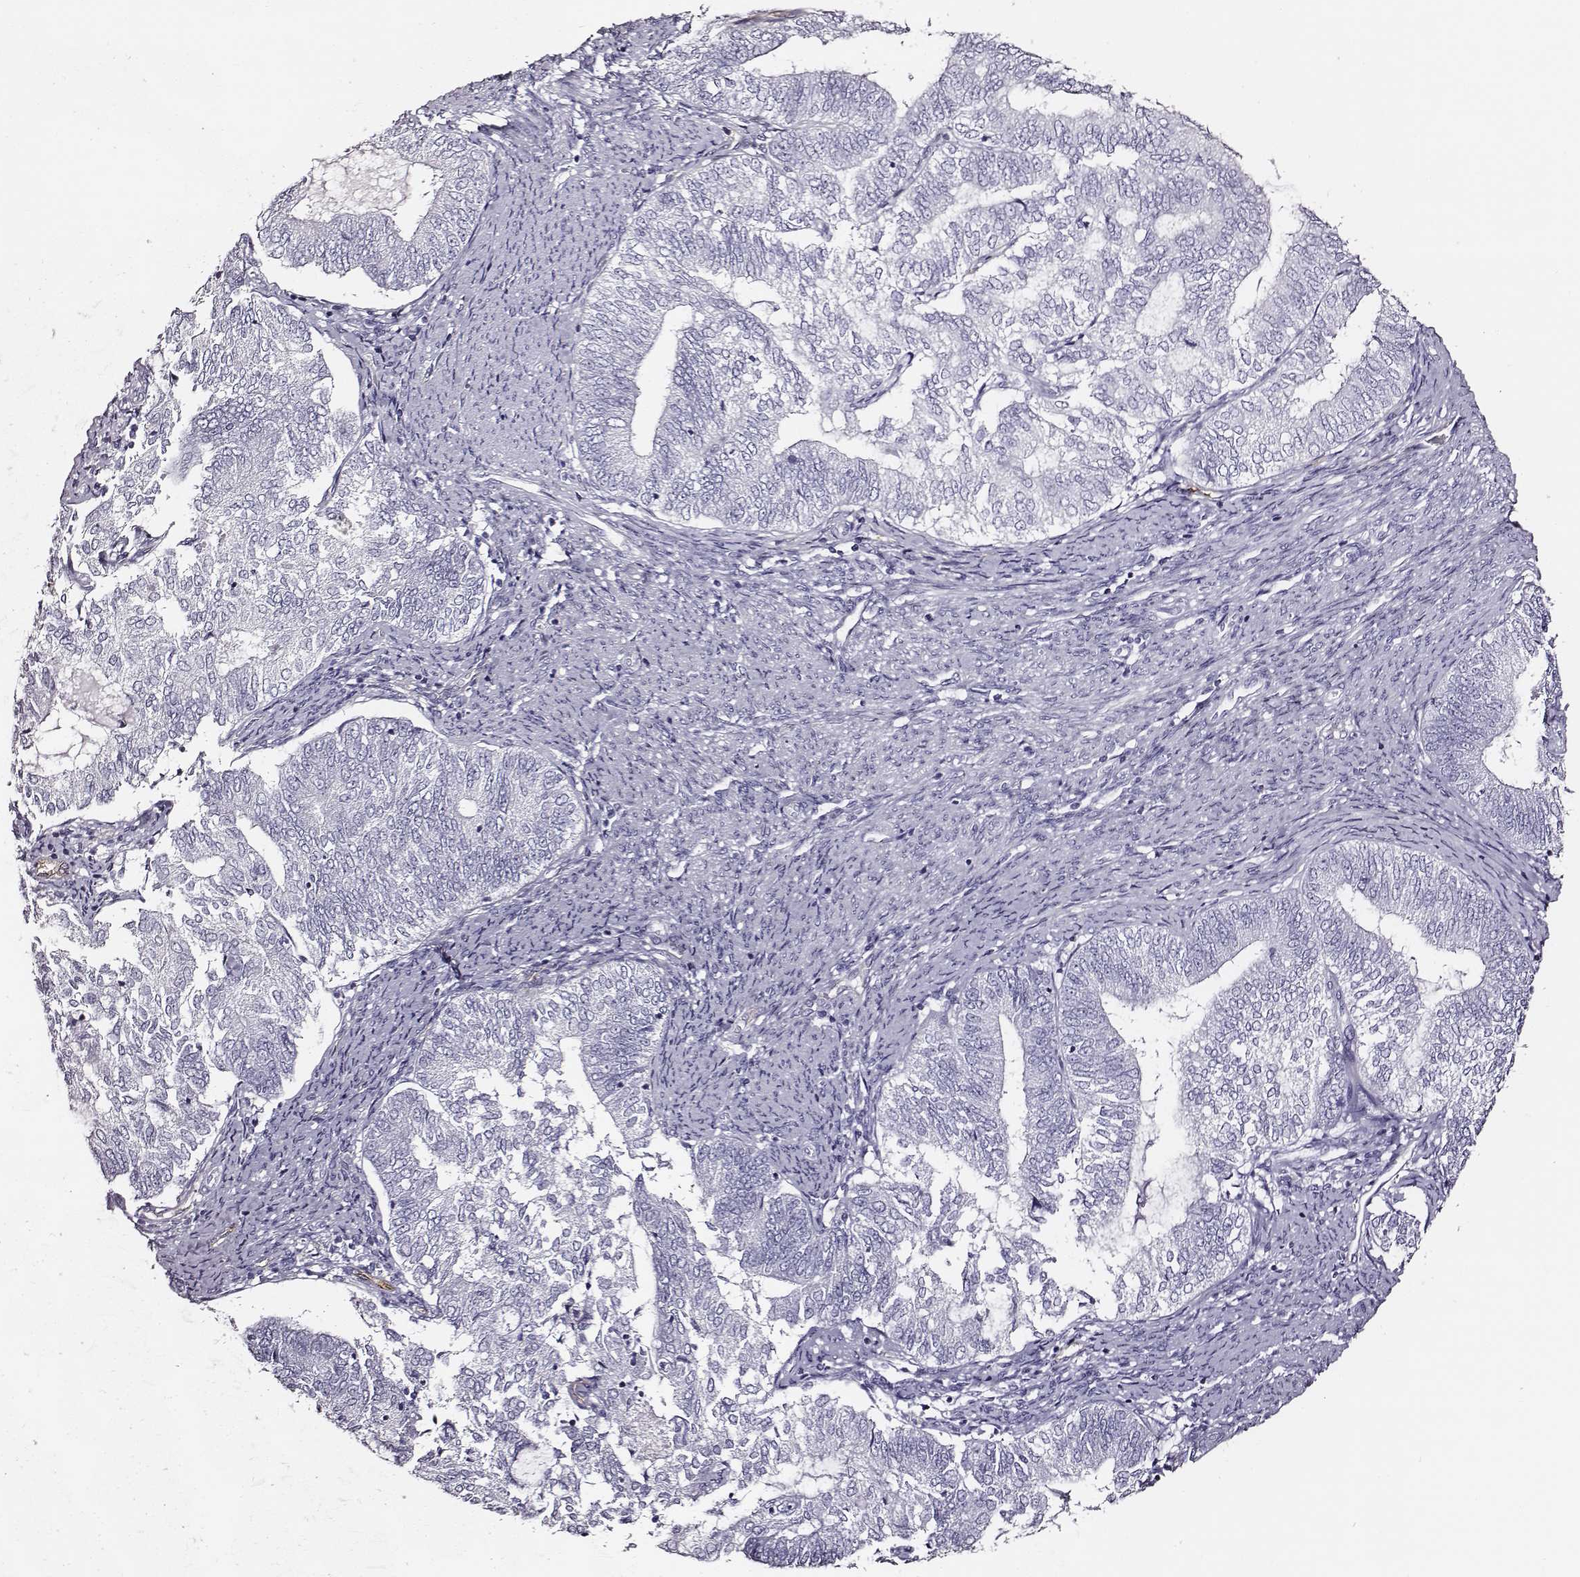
{"staining": {"intensity": "negative", "quantity": "none", "location": "none"}, "tissue": "endometrial cancer", "cell_type": "Tumor cells", "image_type": "cancer", "snomed": [{"axis": "morphology", "description": "Adenocarcinoma, NOS"}, {"axis": "topography", "description": "Endometrium"}], "caption": "This is a histopathology image of immunohistochemistry (IHC) staining of adenocarcinoma (endometrial), which shows no expression in tumor cells. (Stains: DAB (3,3'-diaminobenzidine) immunohistochemistry (IHC) with hematoxylin counter stain, Microscopy: brightfield microscopy at high magnification).", "gene": "DPEP1", "patient": {"sex": "female", "age": 65}}